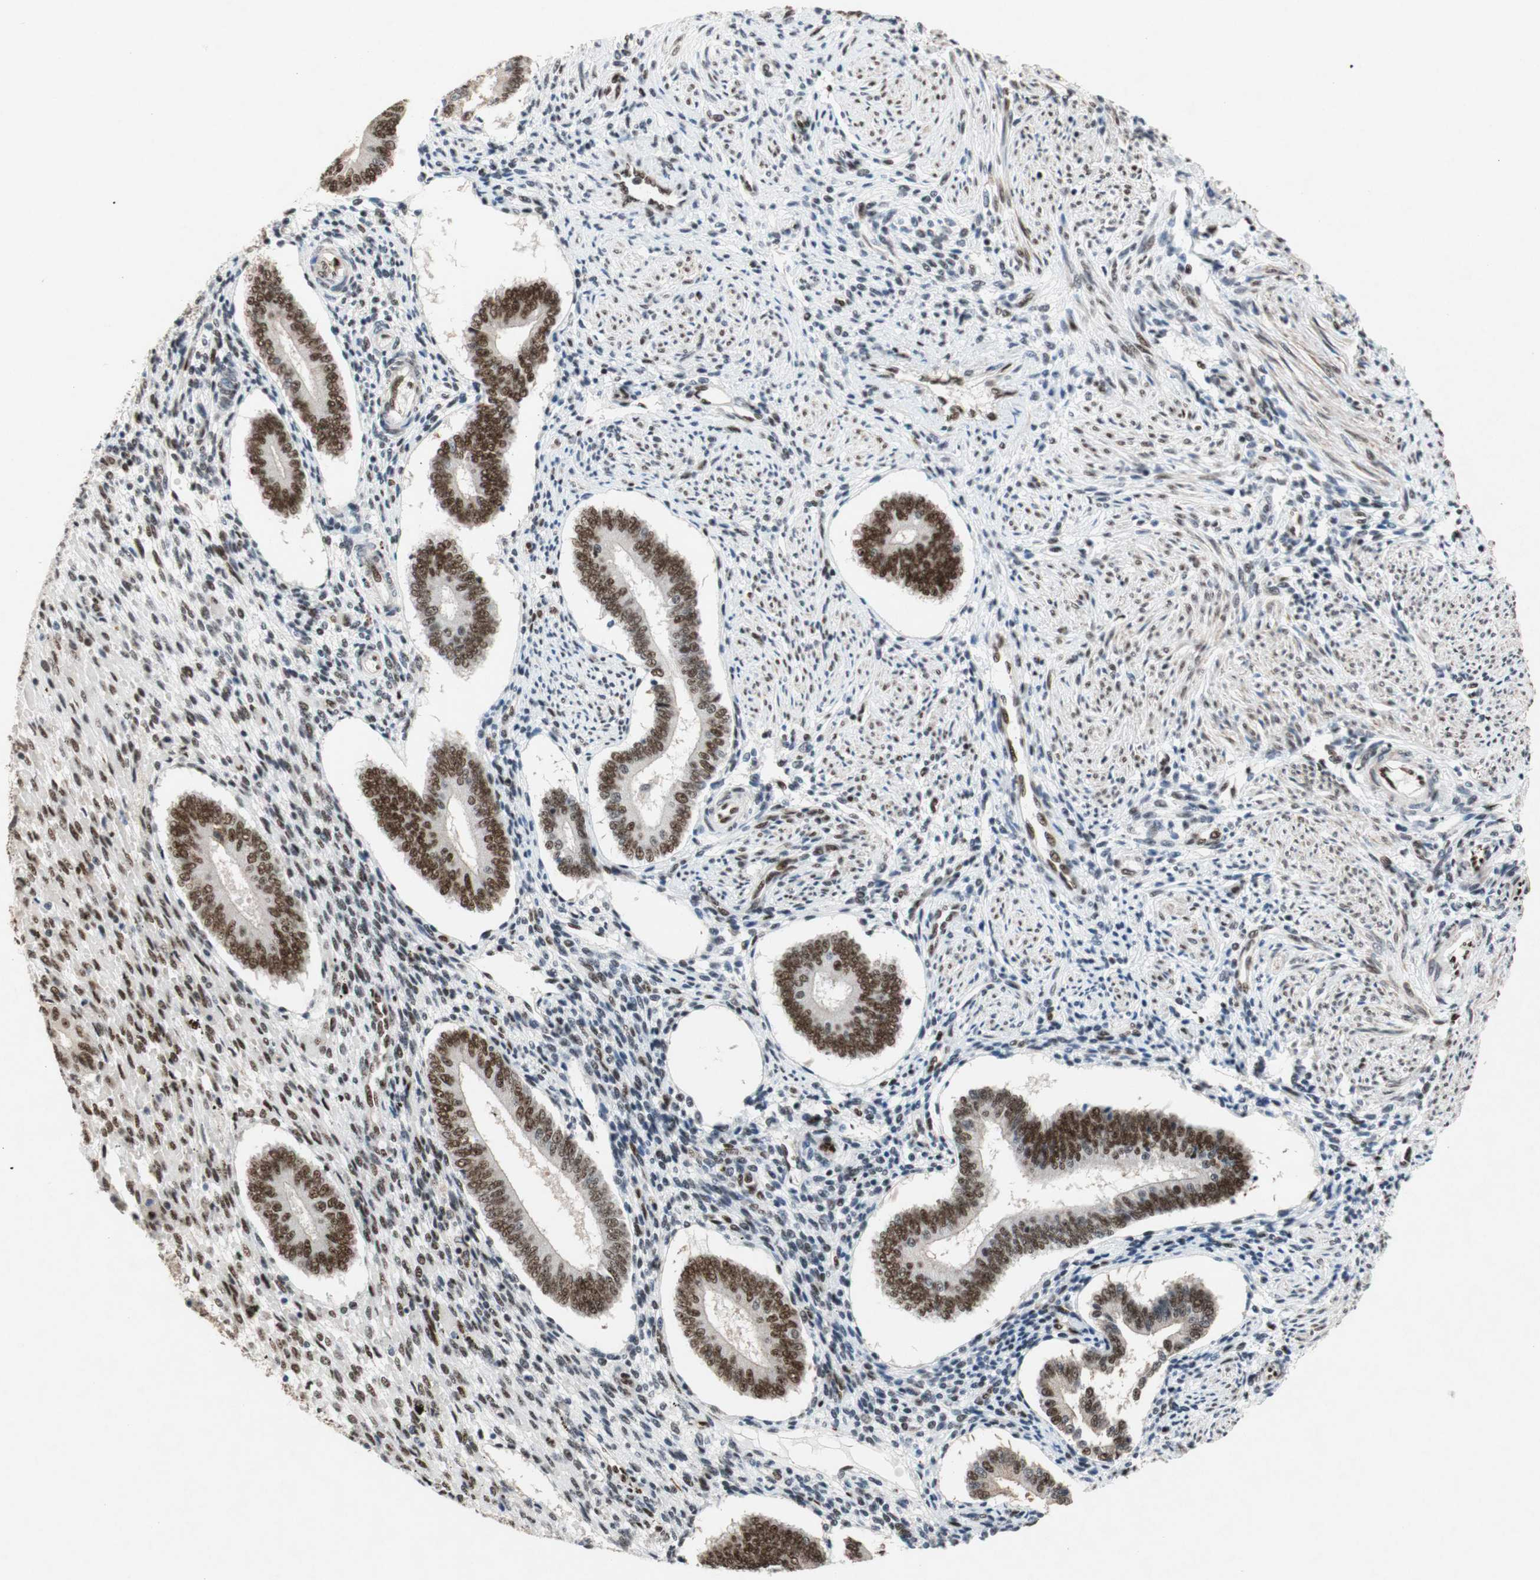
{"staining": {"intensity": "moderate", "quantity": "25%-75%", "location": "nuclear"}, "tissue": "endometrium", "cell_type": "Cells in endometrial stroma", "image_type": "normal", "snomed": [{"axis": "morphology", "description": "Normal tissue, NOS"}, {"axis": "topography", "description": "Endometrium"}], "caption": "A medium amount of moderate nuclear expression is appreciated in approximately 25%-75% of cells in endometrial stroma in unremarkable endometrium.", "gene": "TLE1", "patient": {"sex": "female", "age": 42}}